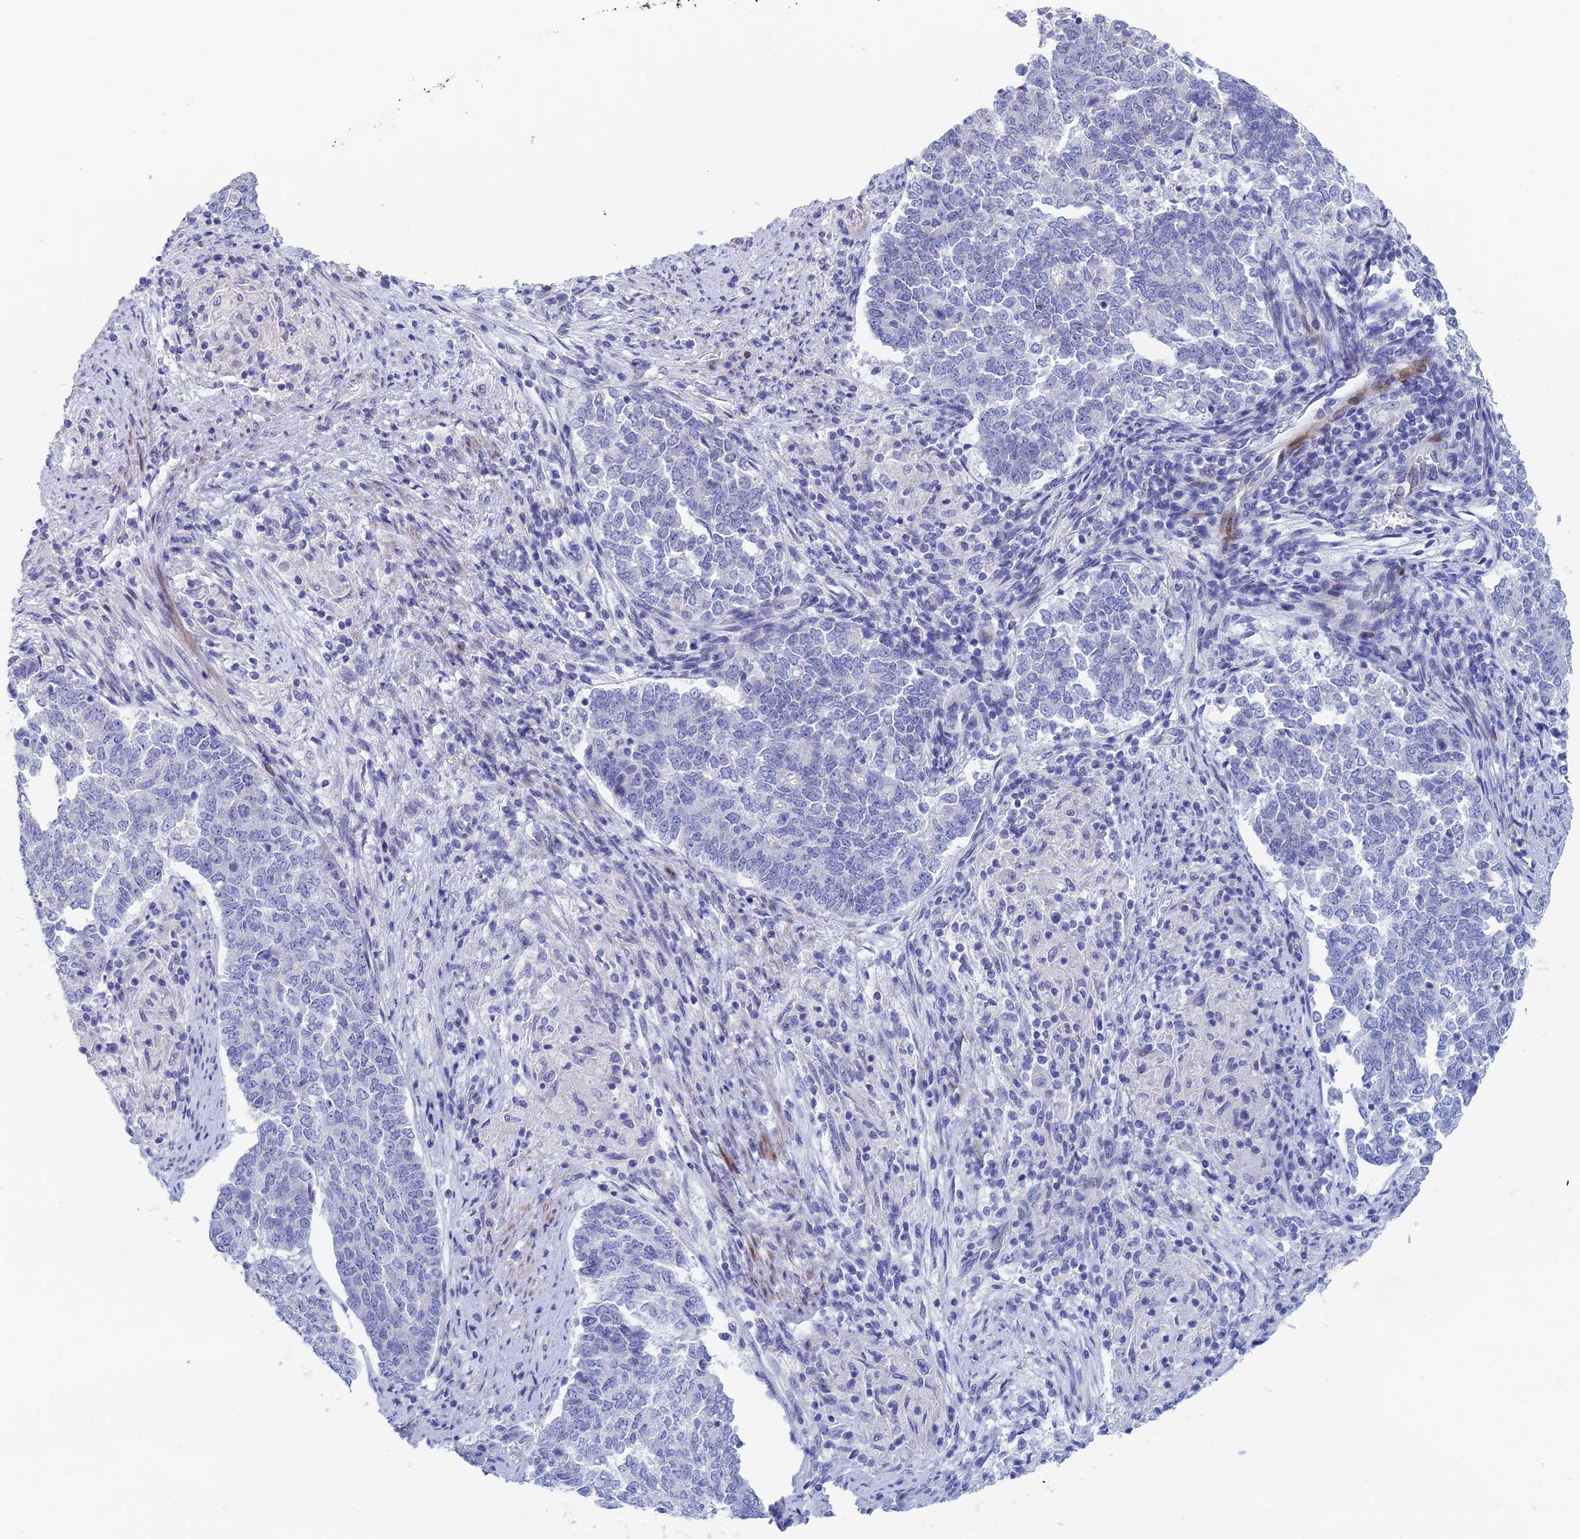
{"staining": {"intensity": "negative", "quantity": "none", "location": "none"}, "tissue": "endometrial cancer", "cell_type": "Tumor cells", "image_type": "cancer", "snomed": [{"axis": "morphology", "description": "Adenocarcinoma, NOS"}, {"axis": "topography", "description": "Endometrium"}], "caption": "A high-resolution micrograph shows IHC staining of endometrial cancer (adenocarcinoma), which reveals no significant staining in tumor cells.", "gene": "DRGX", "patient": {"sex": "female", "age": 80}}